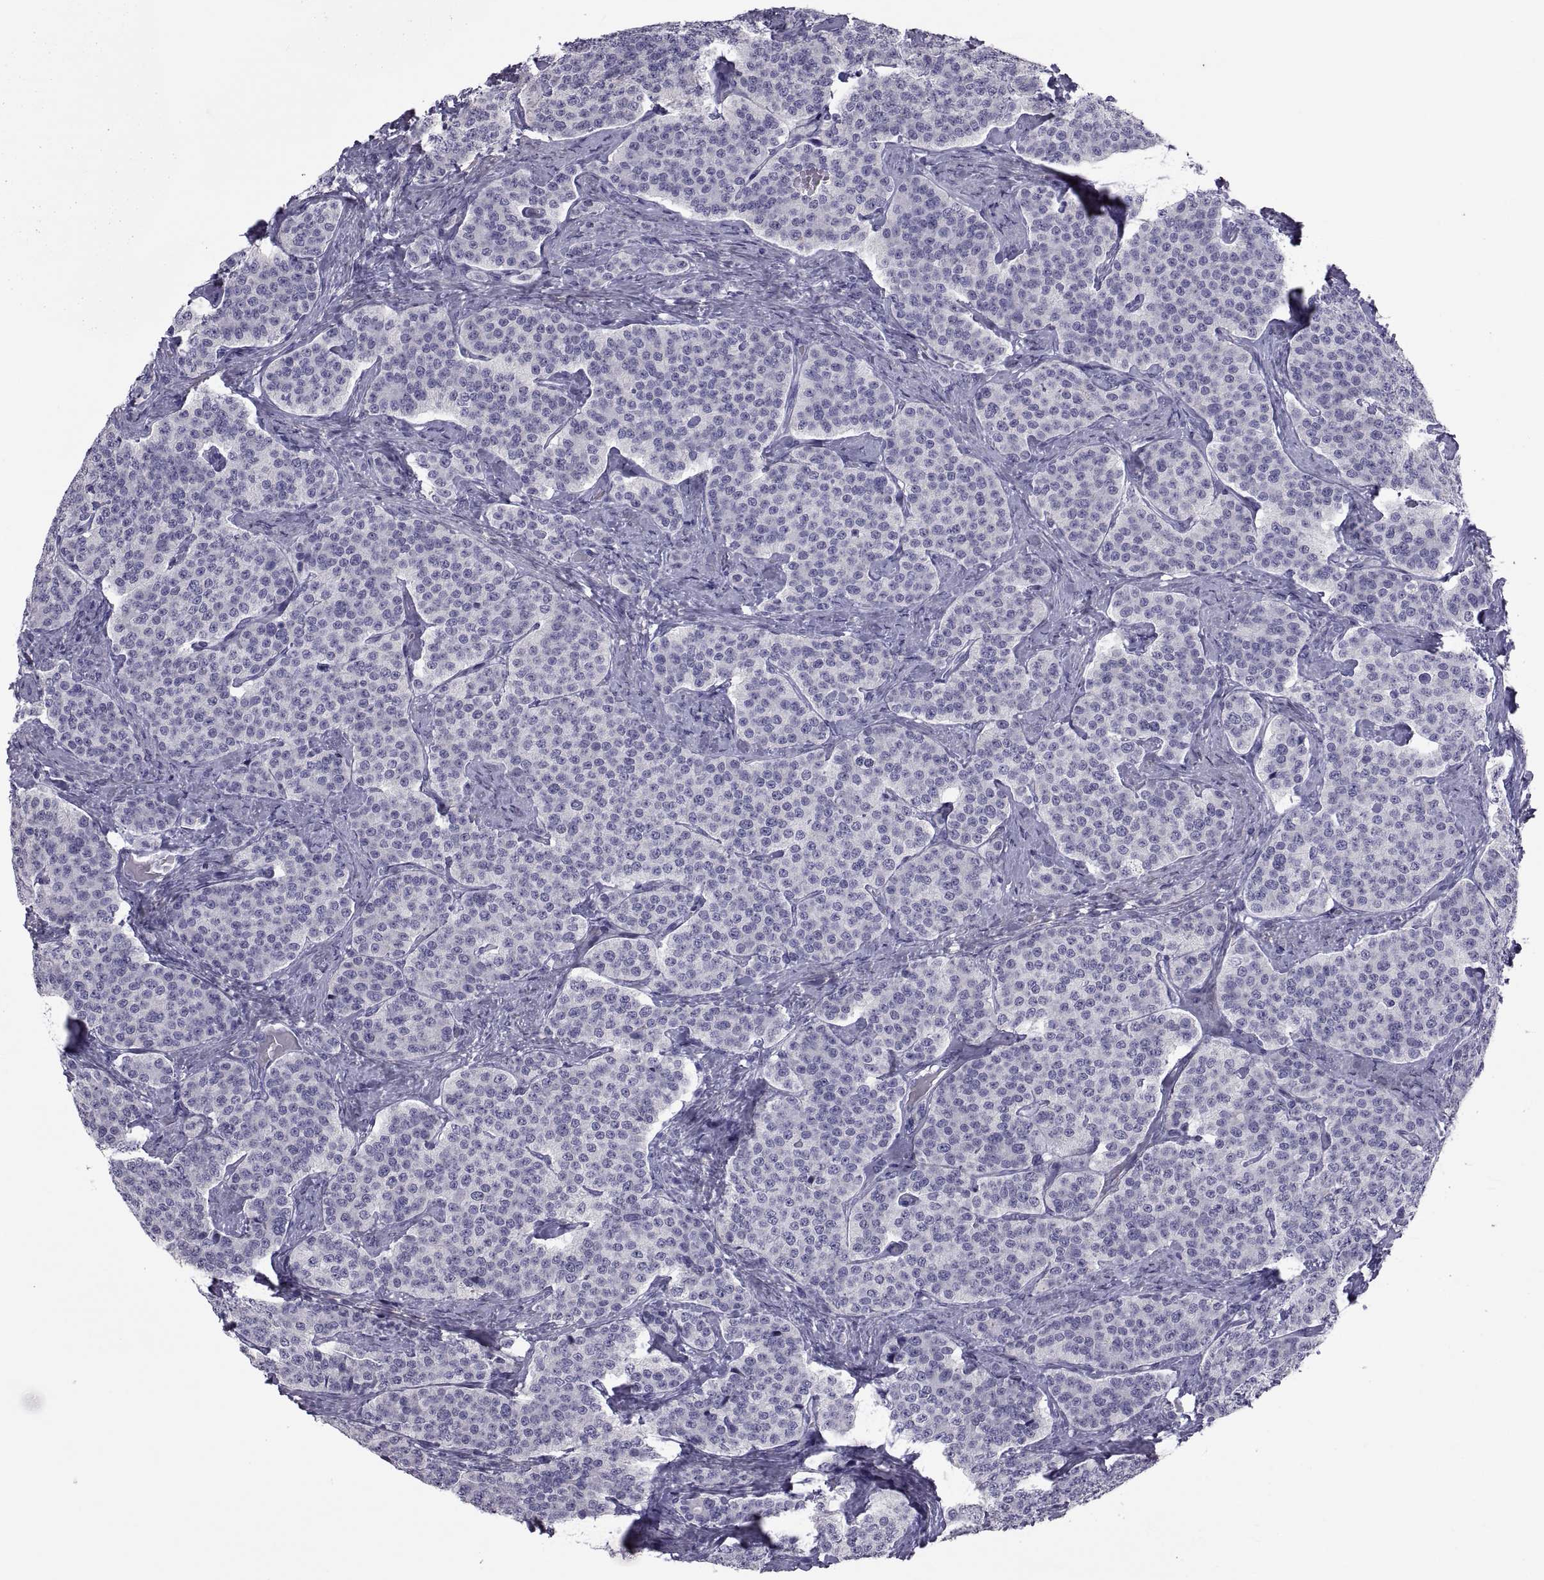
{"staining": {"intensity": "negative", "quantity": "none", "location": "none"}, "tissue": "carcinoid", "cell_type": "Tumor cells", "image_type": "cancer", "snomed": [{"axis": "morphology", "description": "Carcinoid, malignant, NOS"}, {"axis": "topography", "description": "Small intestine"}], "caption": "There is no significant expression in tumor cells of carcinoid (malignant). The staining is performed using DAB brown chromogen with nuclei counter-stained in using hematoxylin.", "gene": "MAGEB1", "patient": {"sex": "female", "age": 58}}